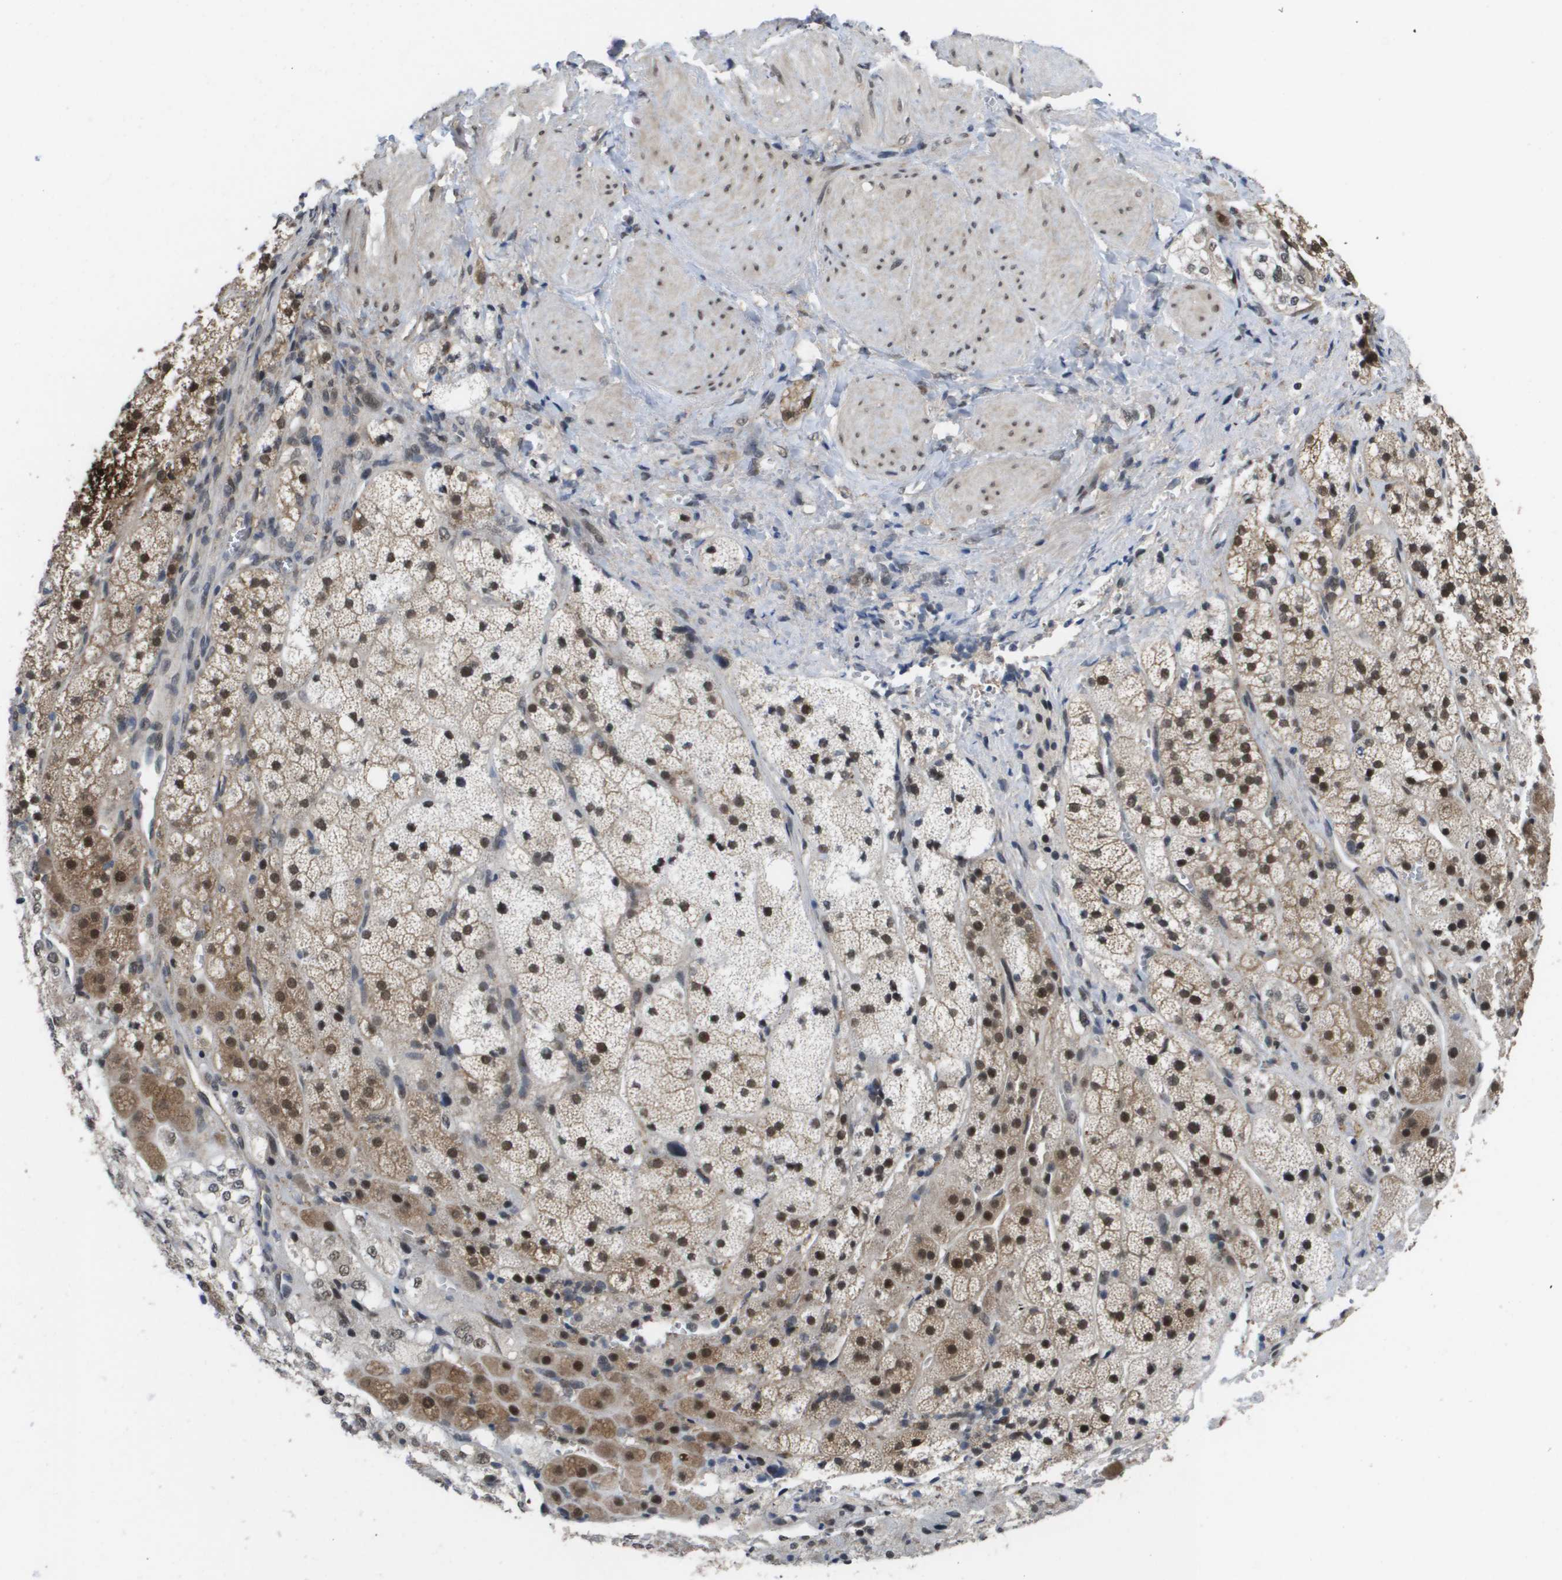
{"staining": {"intensity": "strong", "quantity": ">75%", "location": "cytoplasmic/membranous,nuclear"}, "tissue": "adrenal gland", "cell_type": "Glandular cells", "image_type": "normal", "snomed": [{"axis": "morphology", "description": "Normal tissue, NOS"}, {"axis": "topography", "description": "Adrenal gland"}], "caption": "Immunohistochemistry (DAB) staining of unremarkable adrenal gland reveals strong cytoplasmic/membranous,nuclear protein positivity in about >75% of glandular cells. (DAB (3,3'-diaminobenzidine) = brown stain, brightfield microscopy at high magnification).", "gene": "AMBRA1", "patient": {"sex": "male", "age": 56}}